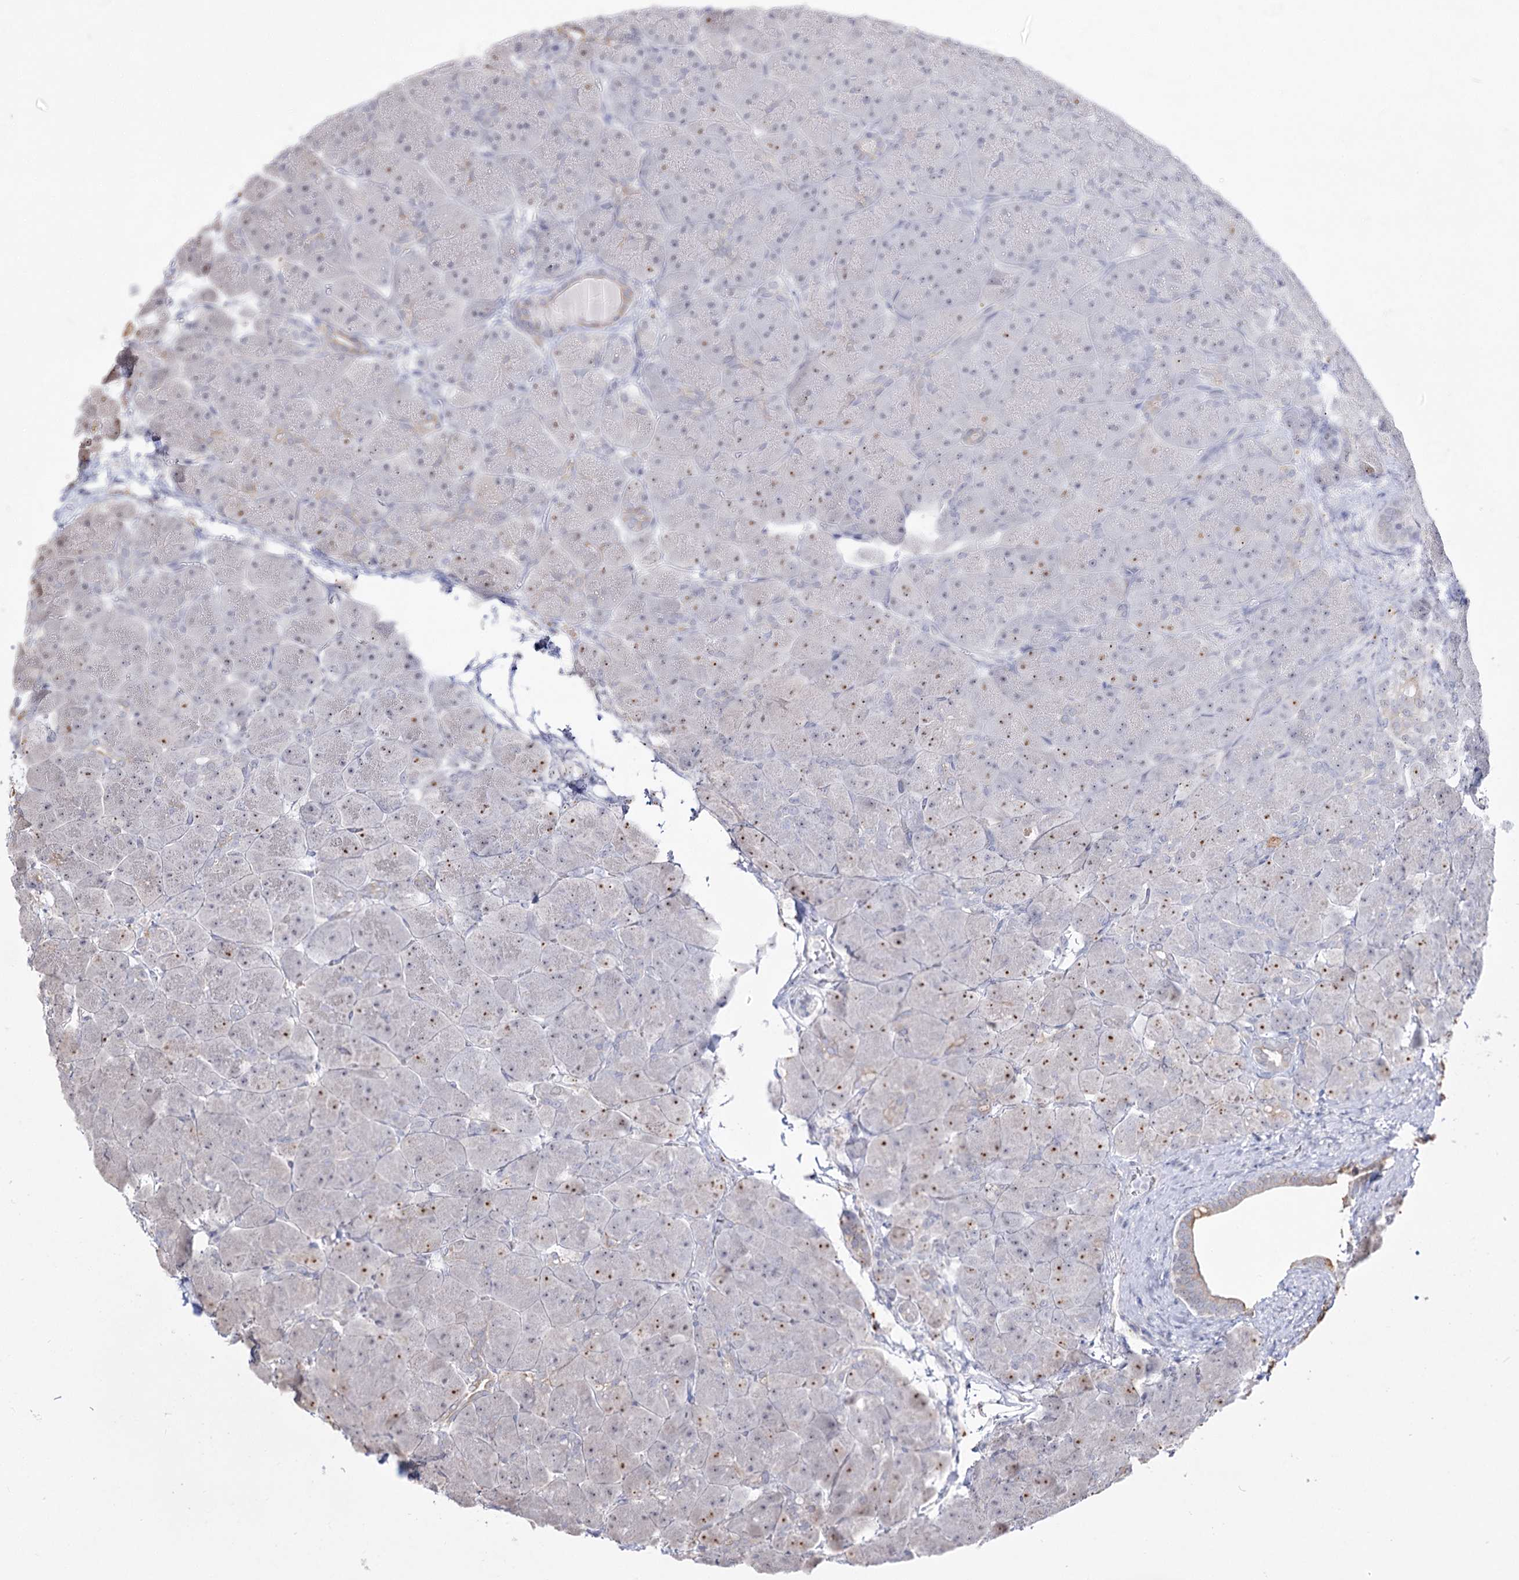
{"staining": {"intensity": "moderate", "quantity": "<25%", "location": "nuclear"}, "tissue": "pancreas", "cell_type": "Exocrine glandular cells", "image_type": "normal", "snomed": [{"axis": "morphology", "description": "Normal tissue, NOS"}, {"axis": "topography", "description": "Pancreas"}], "caption": "DAB (3,3'-diaminobenzidine) immunohistochemical staining of unremarkable human pancreas displays moderate nuclear protein expression in approximately <25% of exocrine glandular cells. (DAB (3,3'-diaminobenzidine) IHC with brightfield microscopy, high magnification).", "gene": "DDX50", "patient": {"sex": "male", "age": 66}}